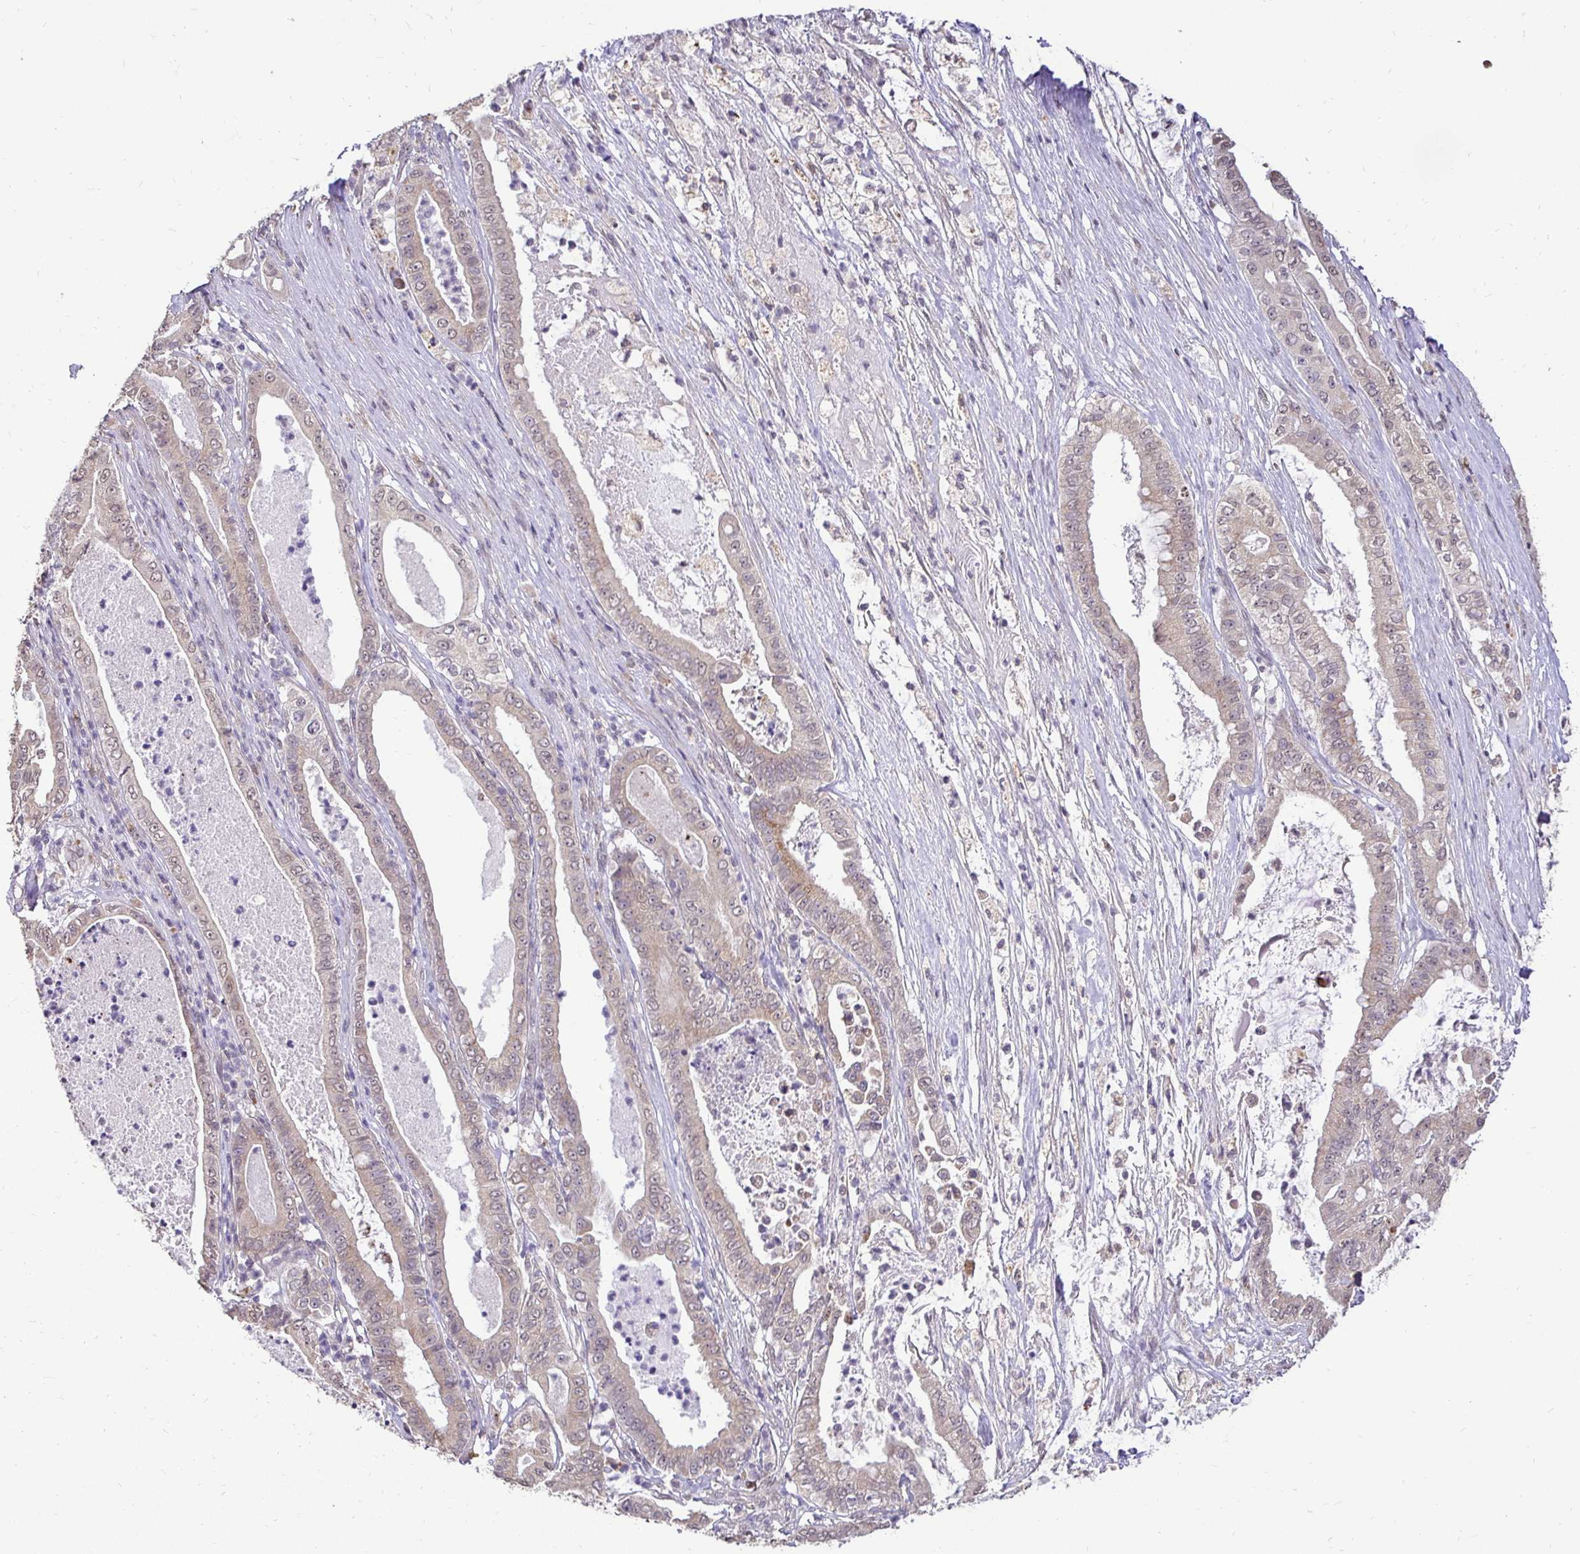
{"staining": {"intensity": "weak", "quantity": ">75%", "location": "cytoplasmic/membranous,nuclear"}, "tissue": "pancreatic cancer", "cell_type": "Tumor cells", "image_type": "cancer", "snomed": [{"axis": "morphology", "description": "Adenocarcinoma, NOS"}, {"axis": "topography", "description": "Pancreas"}], "caption": "This micrograph shows IHC staining of pancreatic cancer (adenocarcinoma), with low weak cytoplasmic/membranous and nuclear positivity in approximately >75% of tumor cells.", "gene": "RHEBL1", "patient": {"sex": "male", "age": 71}}